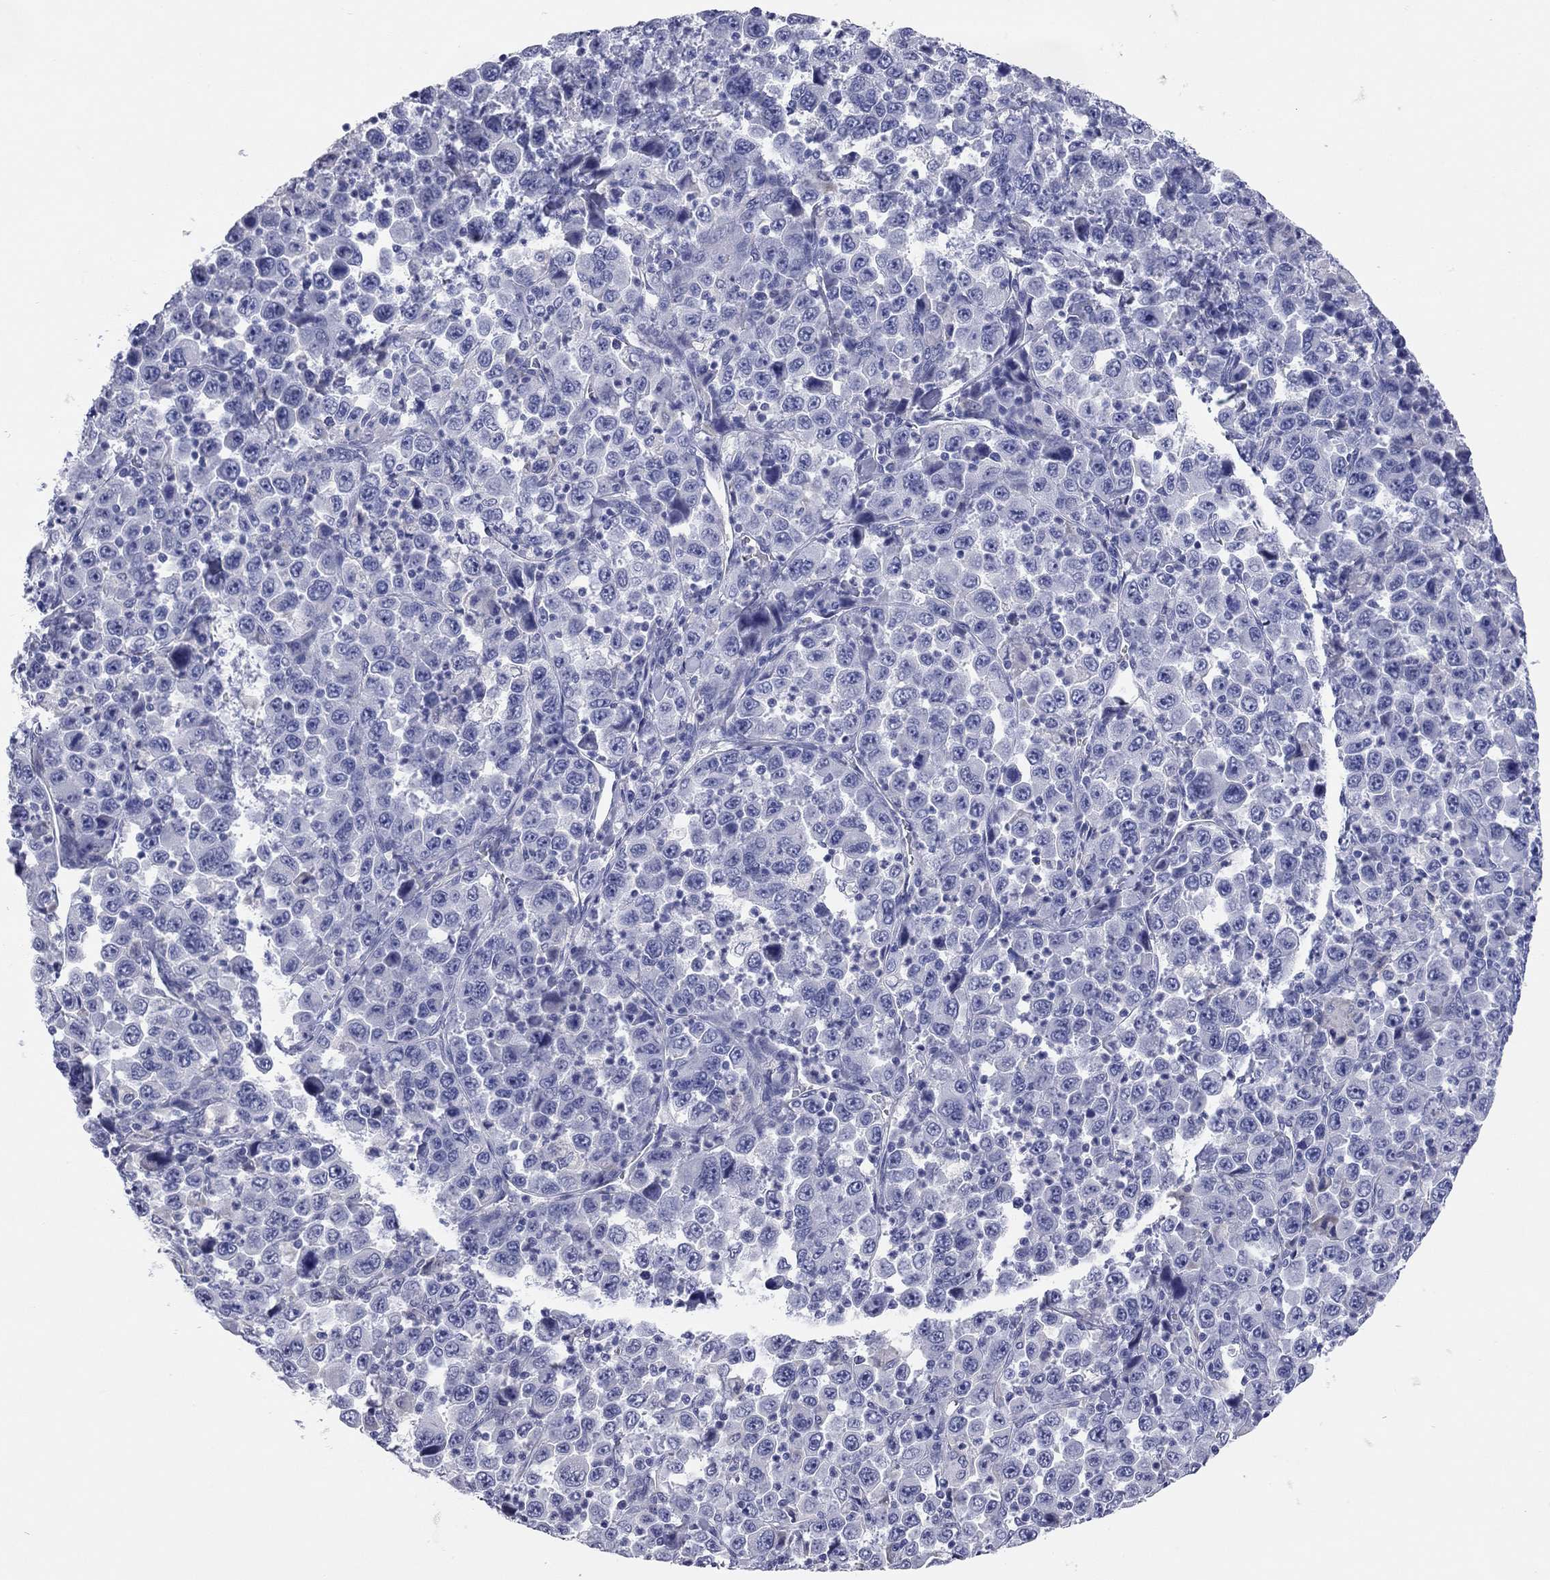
{"staining": {"intensity": "negative", "quantity": "none", "location": "none"}, "tissue": "stomach cancer", "cell_type": "Tumor cells", "image_type": "cancer", "snomed": [{"axis": "morphology", "description": "Normal tissue, NOS"}, {"axis": "morphology", "description": "Adenocarcinoma, NOS"}, {"axis": "topography", "description": "Stomach, upper"}, {"axis": "topography", "description": "Stomach"}], "caption": "Protein analysis of stomach cancer shows no significant staining in tumor cells.", "gene": "TMEM221", "patient": {"sex": "male", "age": 59}}